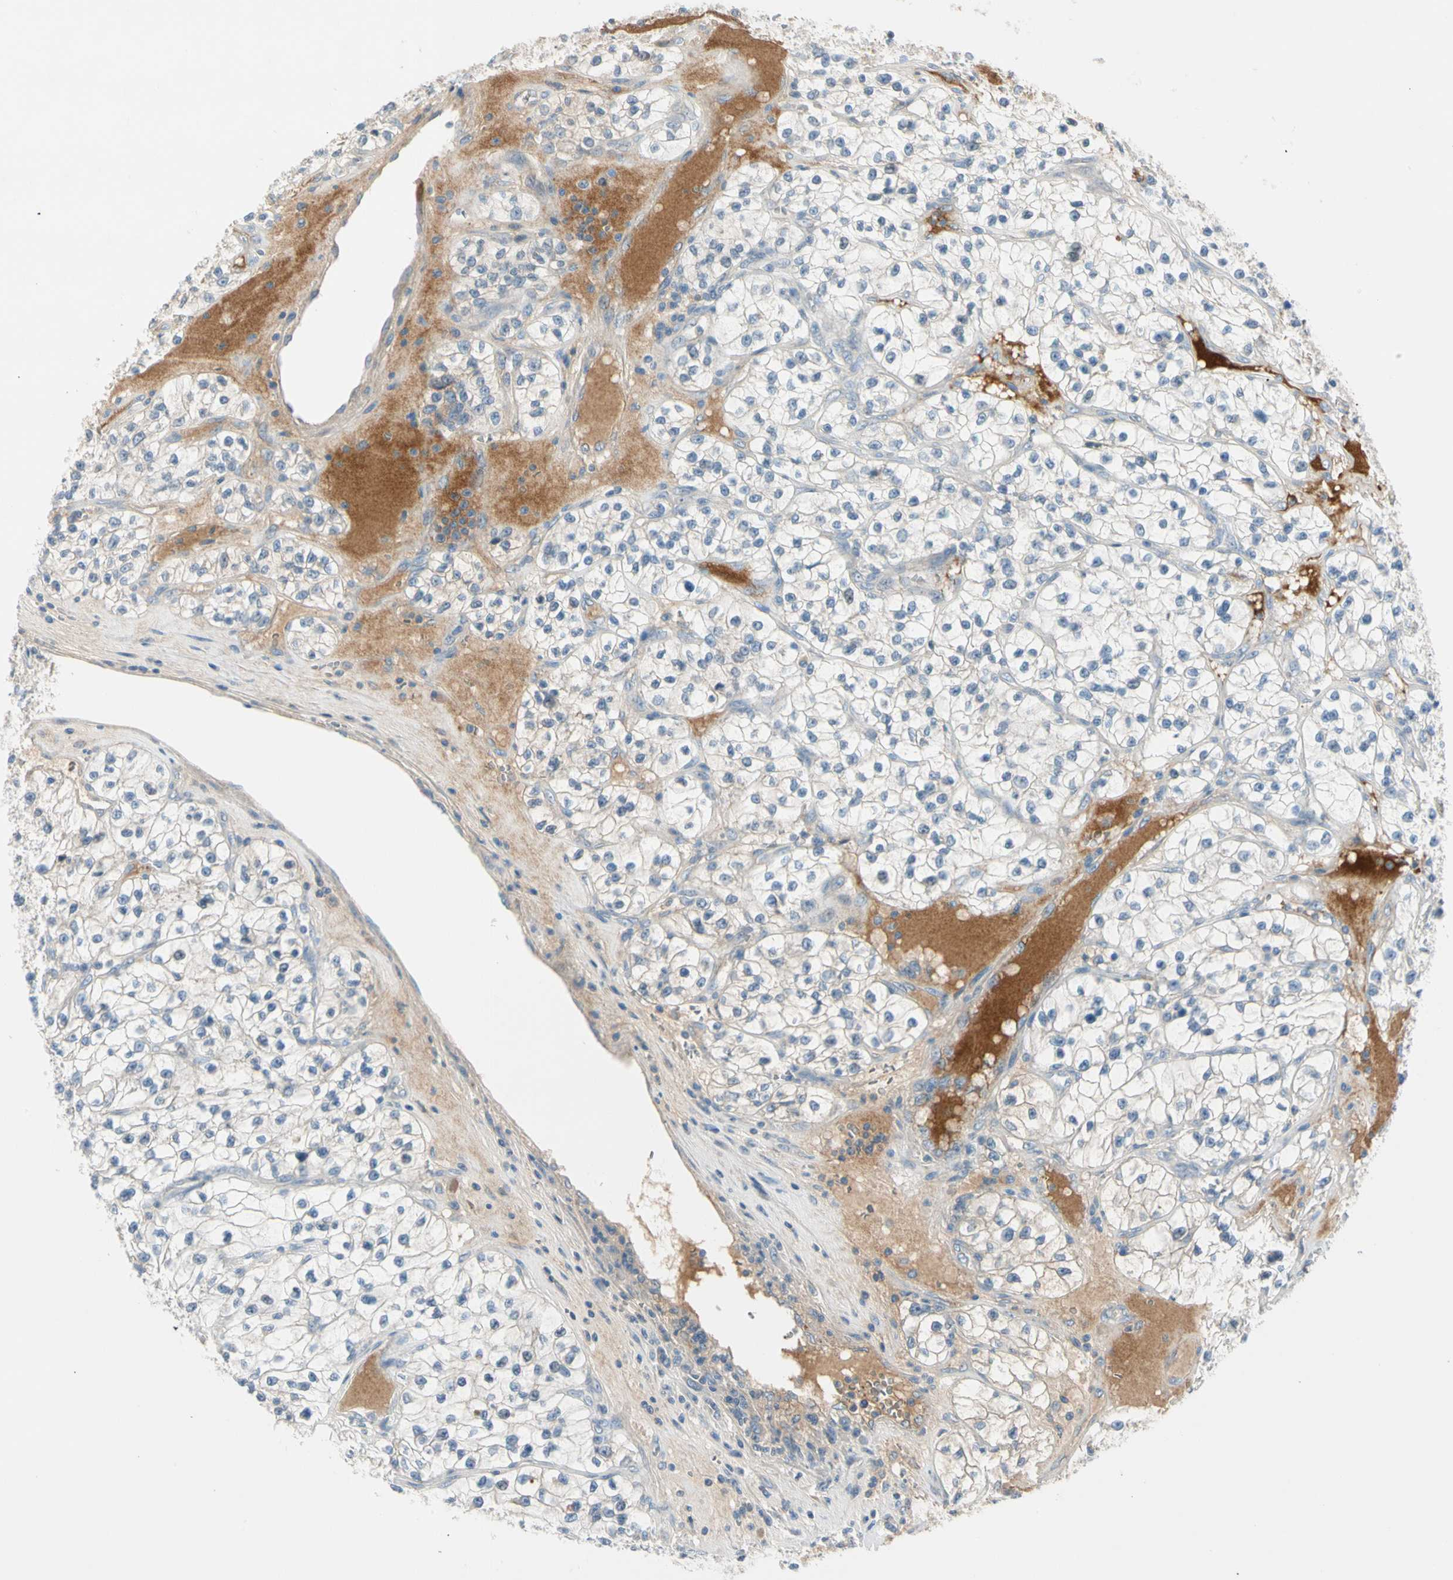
{"staining": {"intensity": "negative", "quantity": "none", "location": "none"}, "tissue": "renal cancer", "cell_type": "Tumor cells", "image_type": "cancer", "snomed": [{"axis": "morphology", "description": "Adenocarcinoma, NOS"}, {"axis": "topography", "description": "Kidney"}], "caption": "Tumor cells are negative for protein expression in human renal cancer.", "gene": "SERPIND1", "patient": {"sex": "female", "age": 57}}